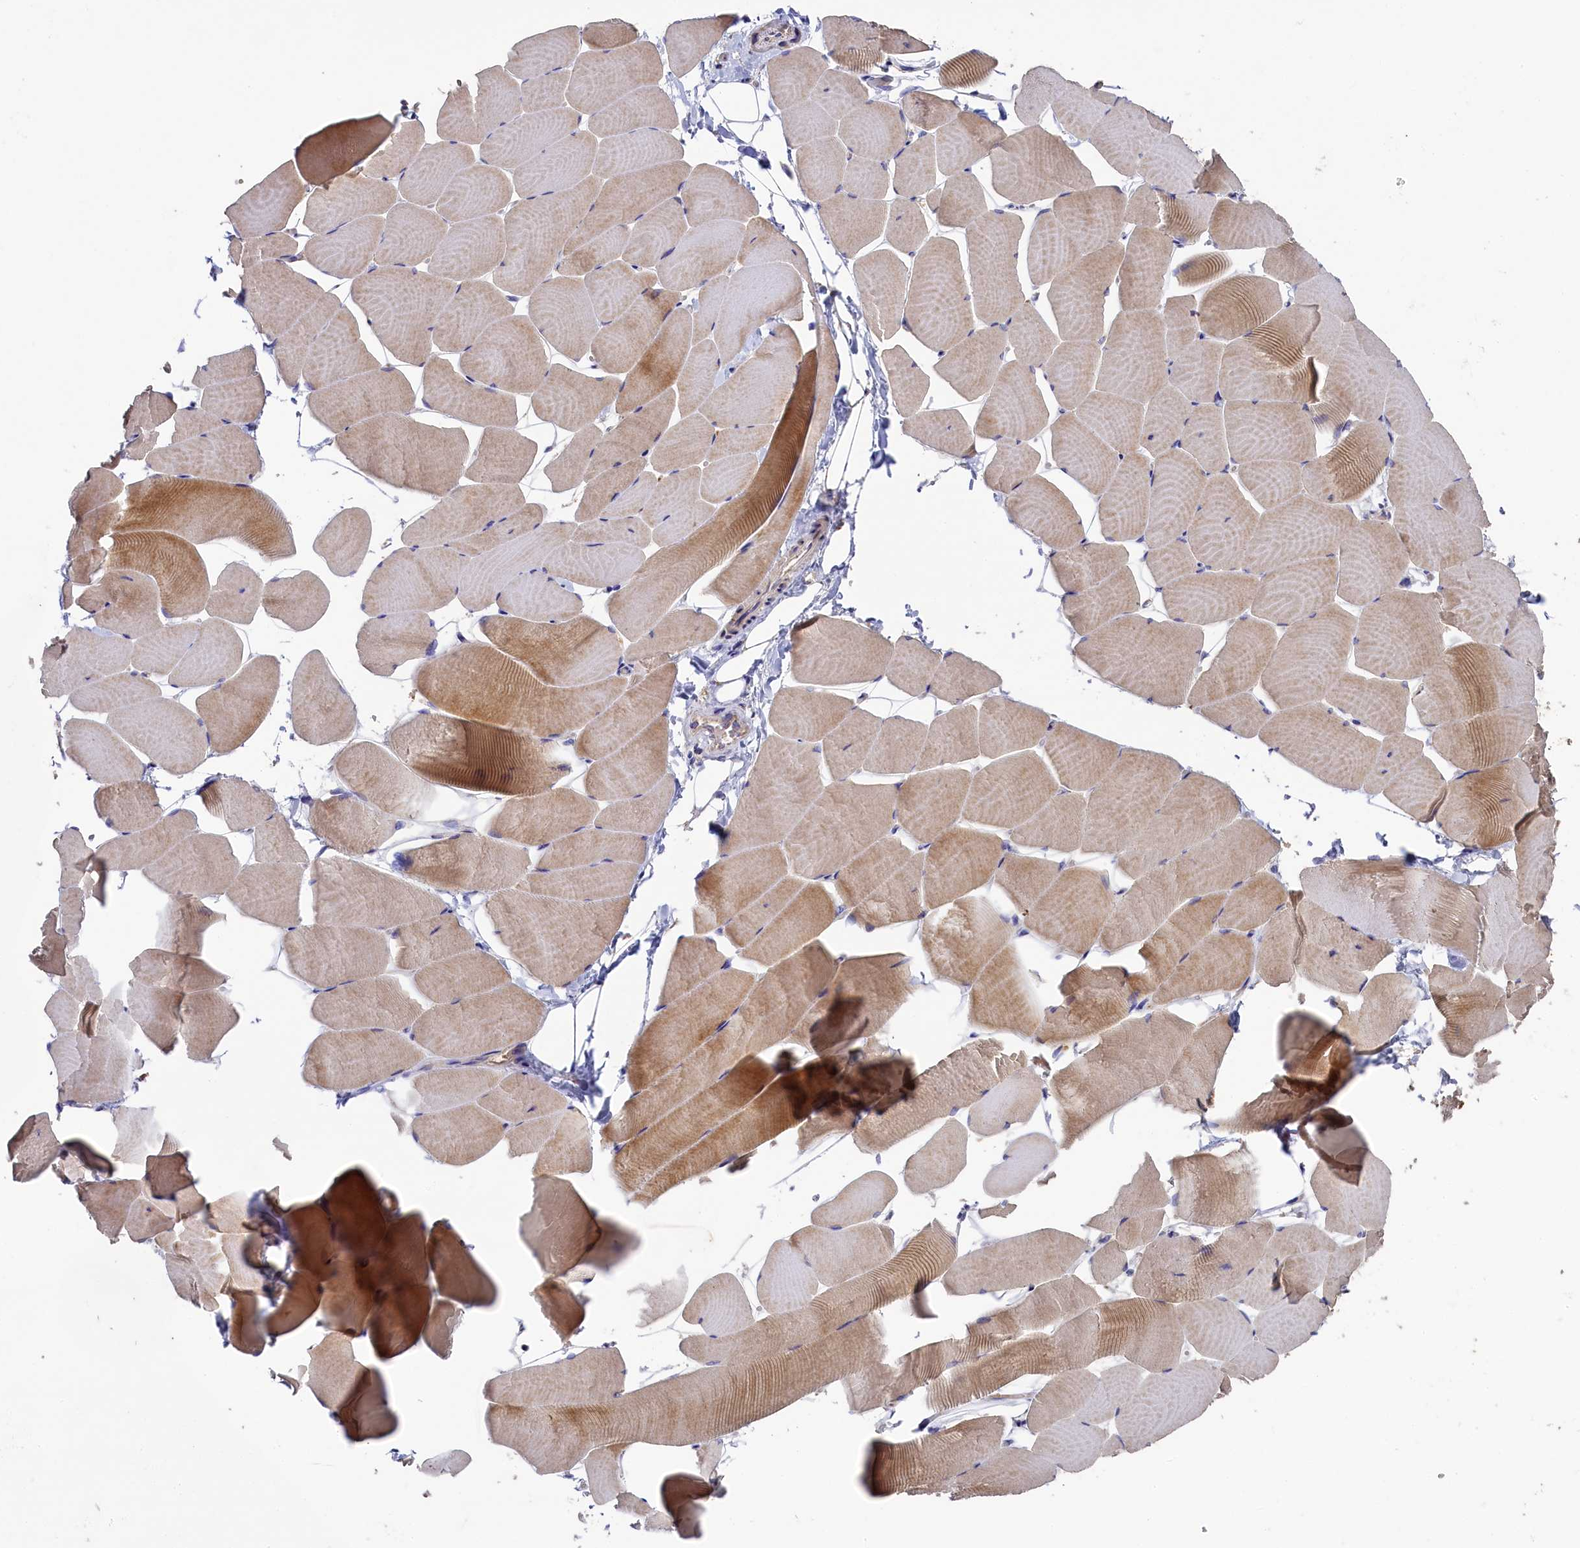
{"staining": {"intensity": "moderate", "quantity": "<25%", "location": "cytoplasmic/membranous"}, "tissue": "skeletal muscle", "cell_type": "Myocytes", "image_type": "normal", "snomed": [{"axis": "morphology", "description": "Normal tissue, NOS"}, {"axis": "topography", "description": "Skeletal muscle"}], "caption": "High-power microscopy captured an immunohistochemistry (IHC) image of benign skeletal muscle, revealing moderate cytoplasmic/membranous positivity in approximately <25% of myocytes.", "gene": "SEC31B", "patient": {"sex": "male", "age": 25}}